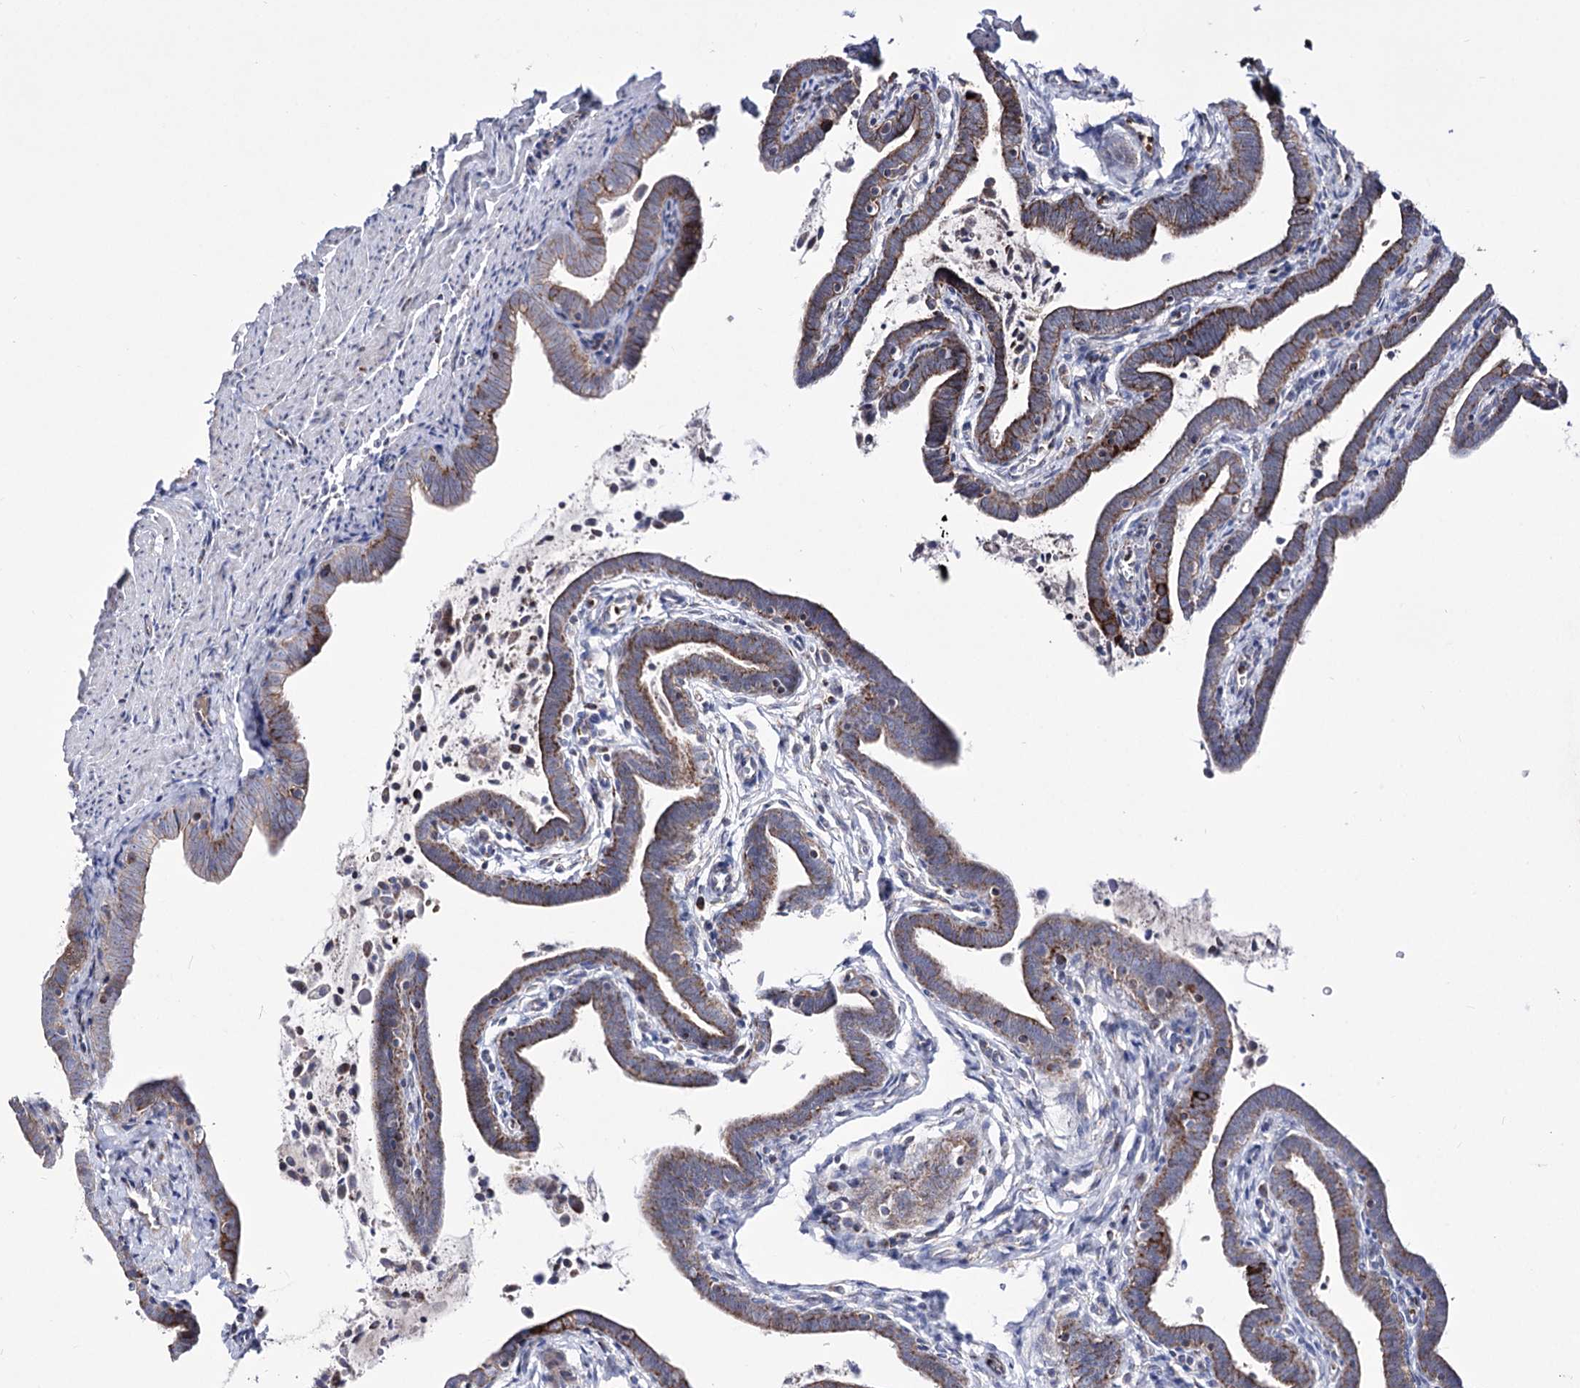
{"staining": {"intensity": "moderate", "quantity": ">75%", "location": "cytoplasmic/membranous"}, "tissue": "fallopian tube", "cell_type": "Glandular cells", "image_type": "normal", "snomed": [{"axis": "morphology", "description": "Normal tissue, NOS"}, {"axis": "topography", "description": "Fallopian tube"}], "caption": "Moderate cytoplasmic/membranous protein staining is seen in about >75% of glandular cells in fallopian tube.", "gene": "OSBPL5", "patient": {"sex": "female", "age": 36}}